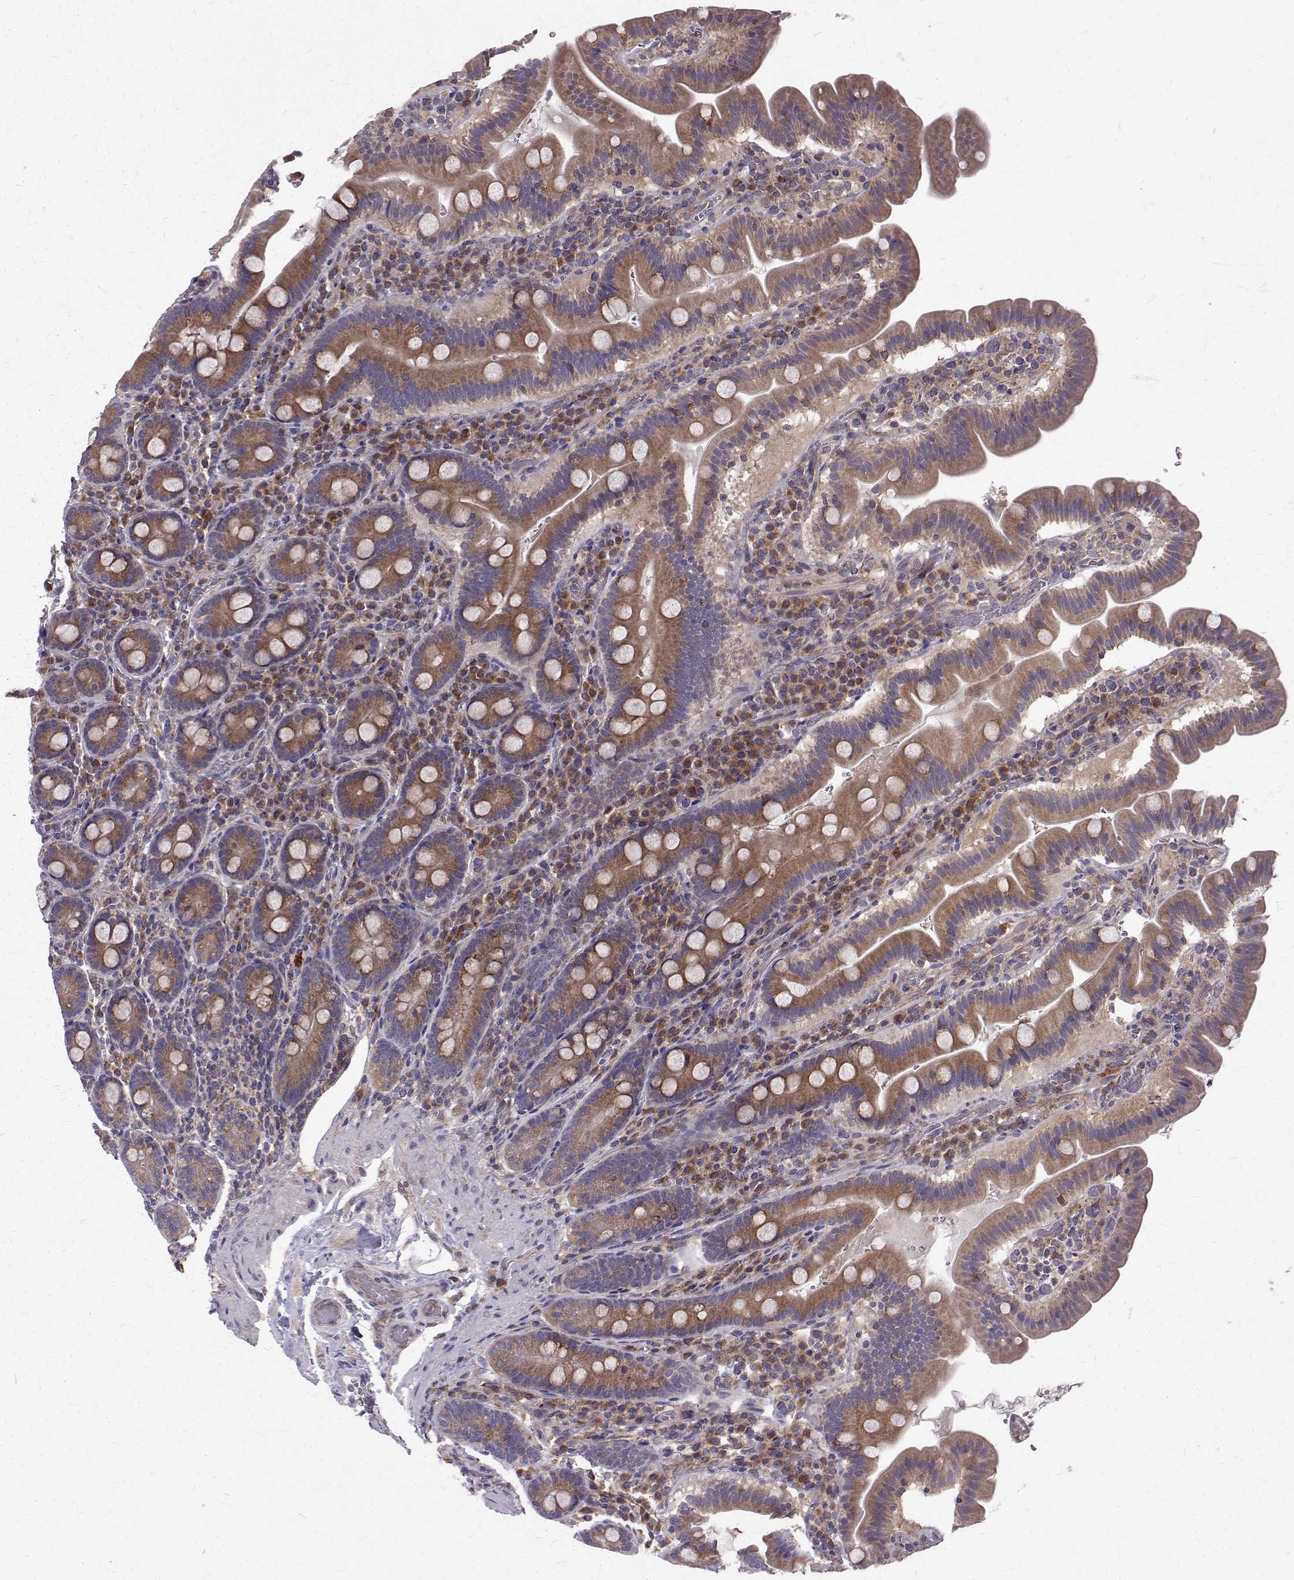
{"staining": {"intensity": "moderate", "quantity": ">75%", "location": "cytoplasmic/membranous"}, "tissue": "small intestine", "cell_type": "Glandular cells", "image_type": "normal", "snomed": [{"axis": "morphology", "description": "Normal tissue, NOS"}, {"axis": "topography", "description": "Small intestine"}], "caption": "This micrograph reveals benign small intestine stained with immunohistochemistry to label a protein in brown. The cytoplasmic/membranous of glandular cells show moderate positivity for the protein. Nuclei are counter-stained blue.", "gene": "ARFGAP1", "patient": {"sex": "male", "age": 26}}